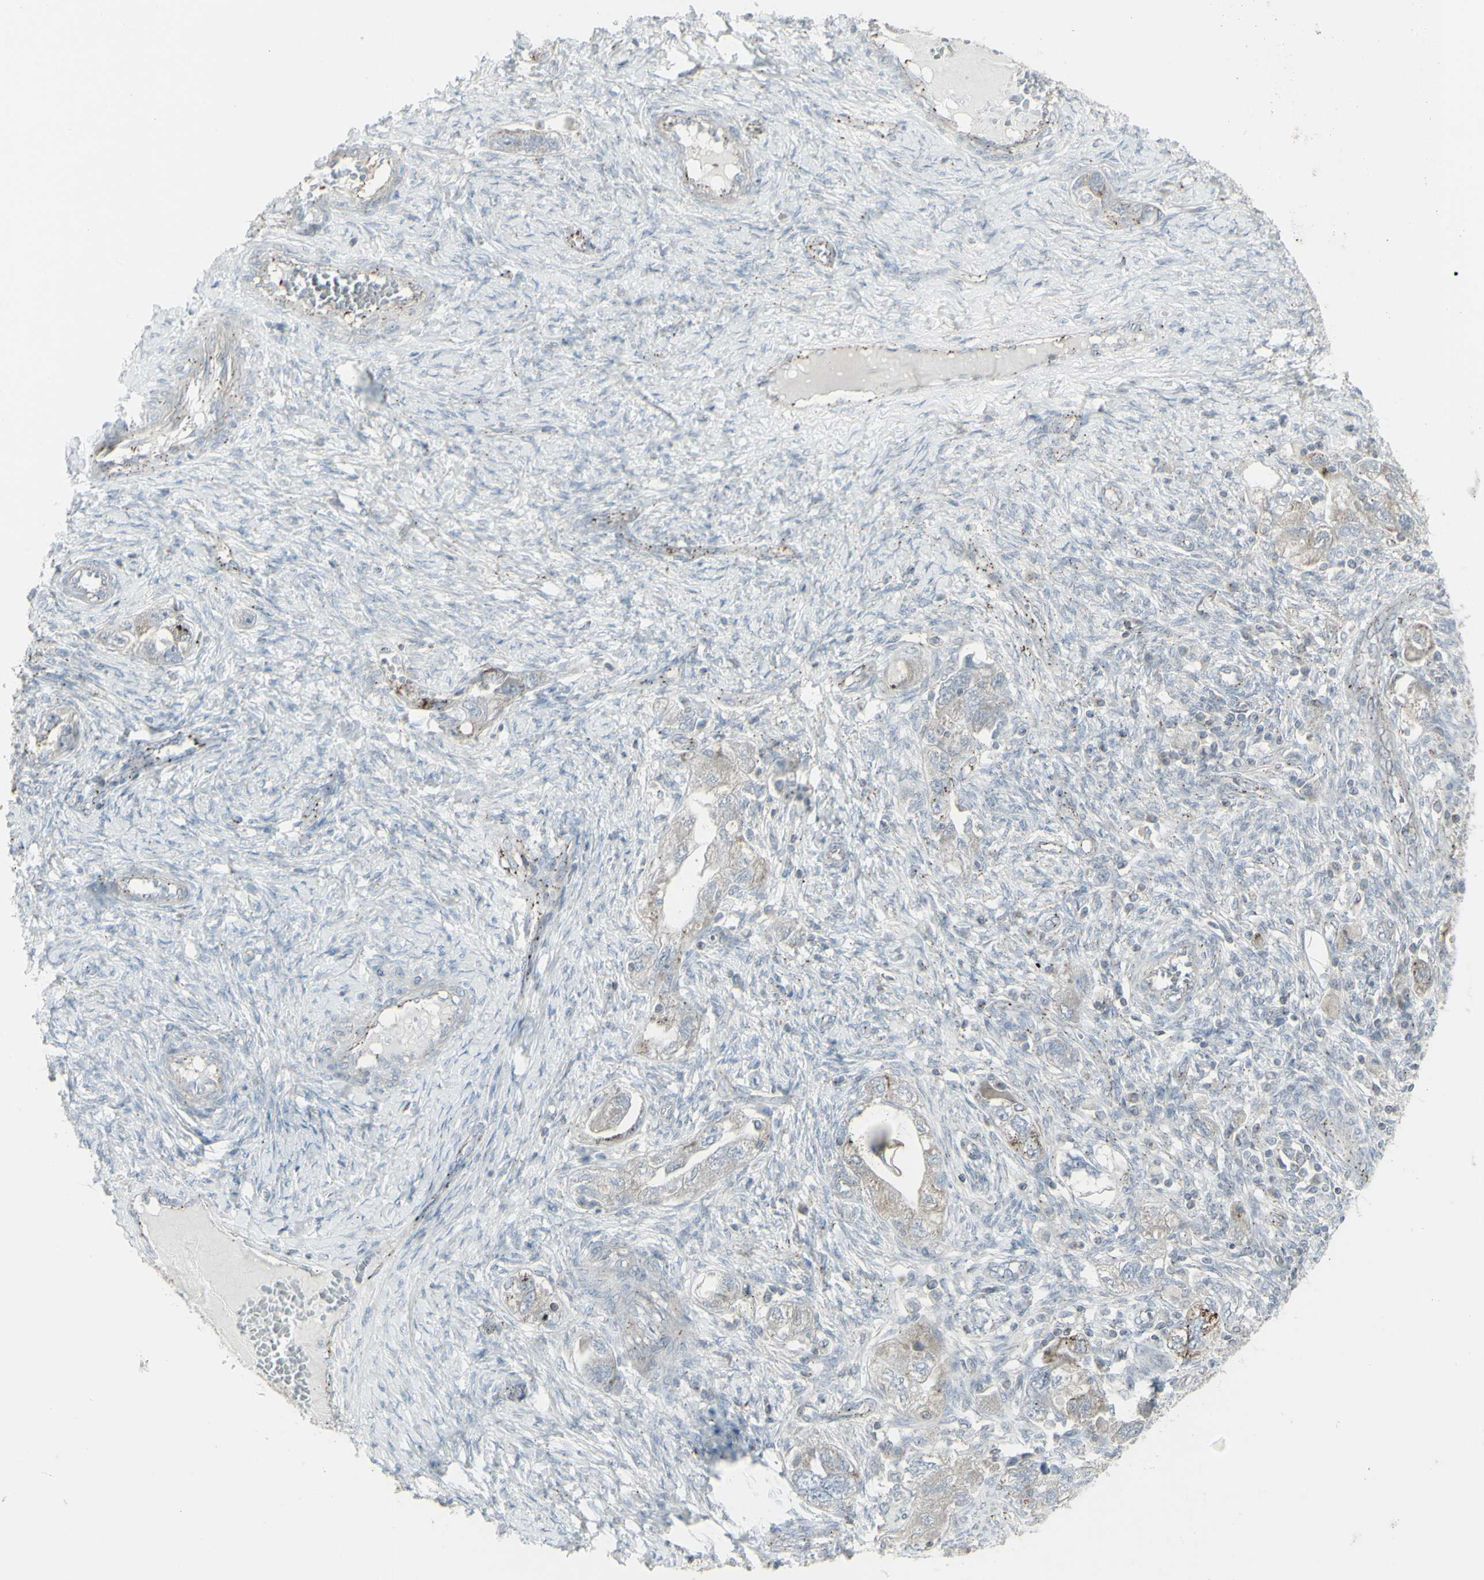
{"staining": {"intensity": "weak", "quantity": "<25%", "location": "cytoplasmic/membranous"}, "tissue": "ovarian cancer", "cell_type": "Tumor cells", "image_type": "cancer", "snomed": [{"axis": "morphology", "description": "Carcinoma, NOS"}, {"axis": "morphology", "description": "Cystadenocarcinoma, serous, NOS"}, {"axis": "topography", "description": "Ovary"}], "caption": "Serous cystadenocarcinoma (ovarian) was stained to show a protein in brown. There is no significant positivity in tumor cells.", "gene": "GALNT6", "patient": {"sex": "female", "age": 69}}